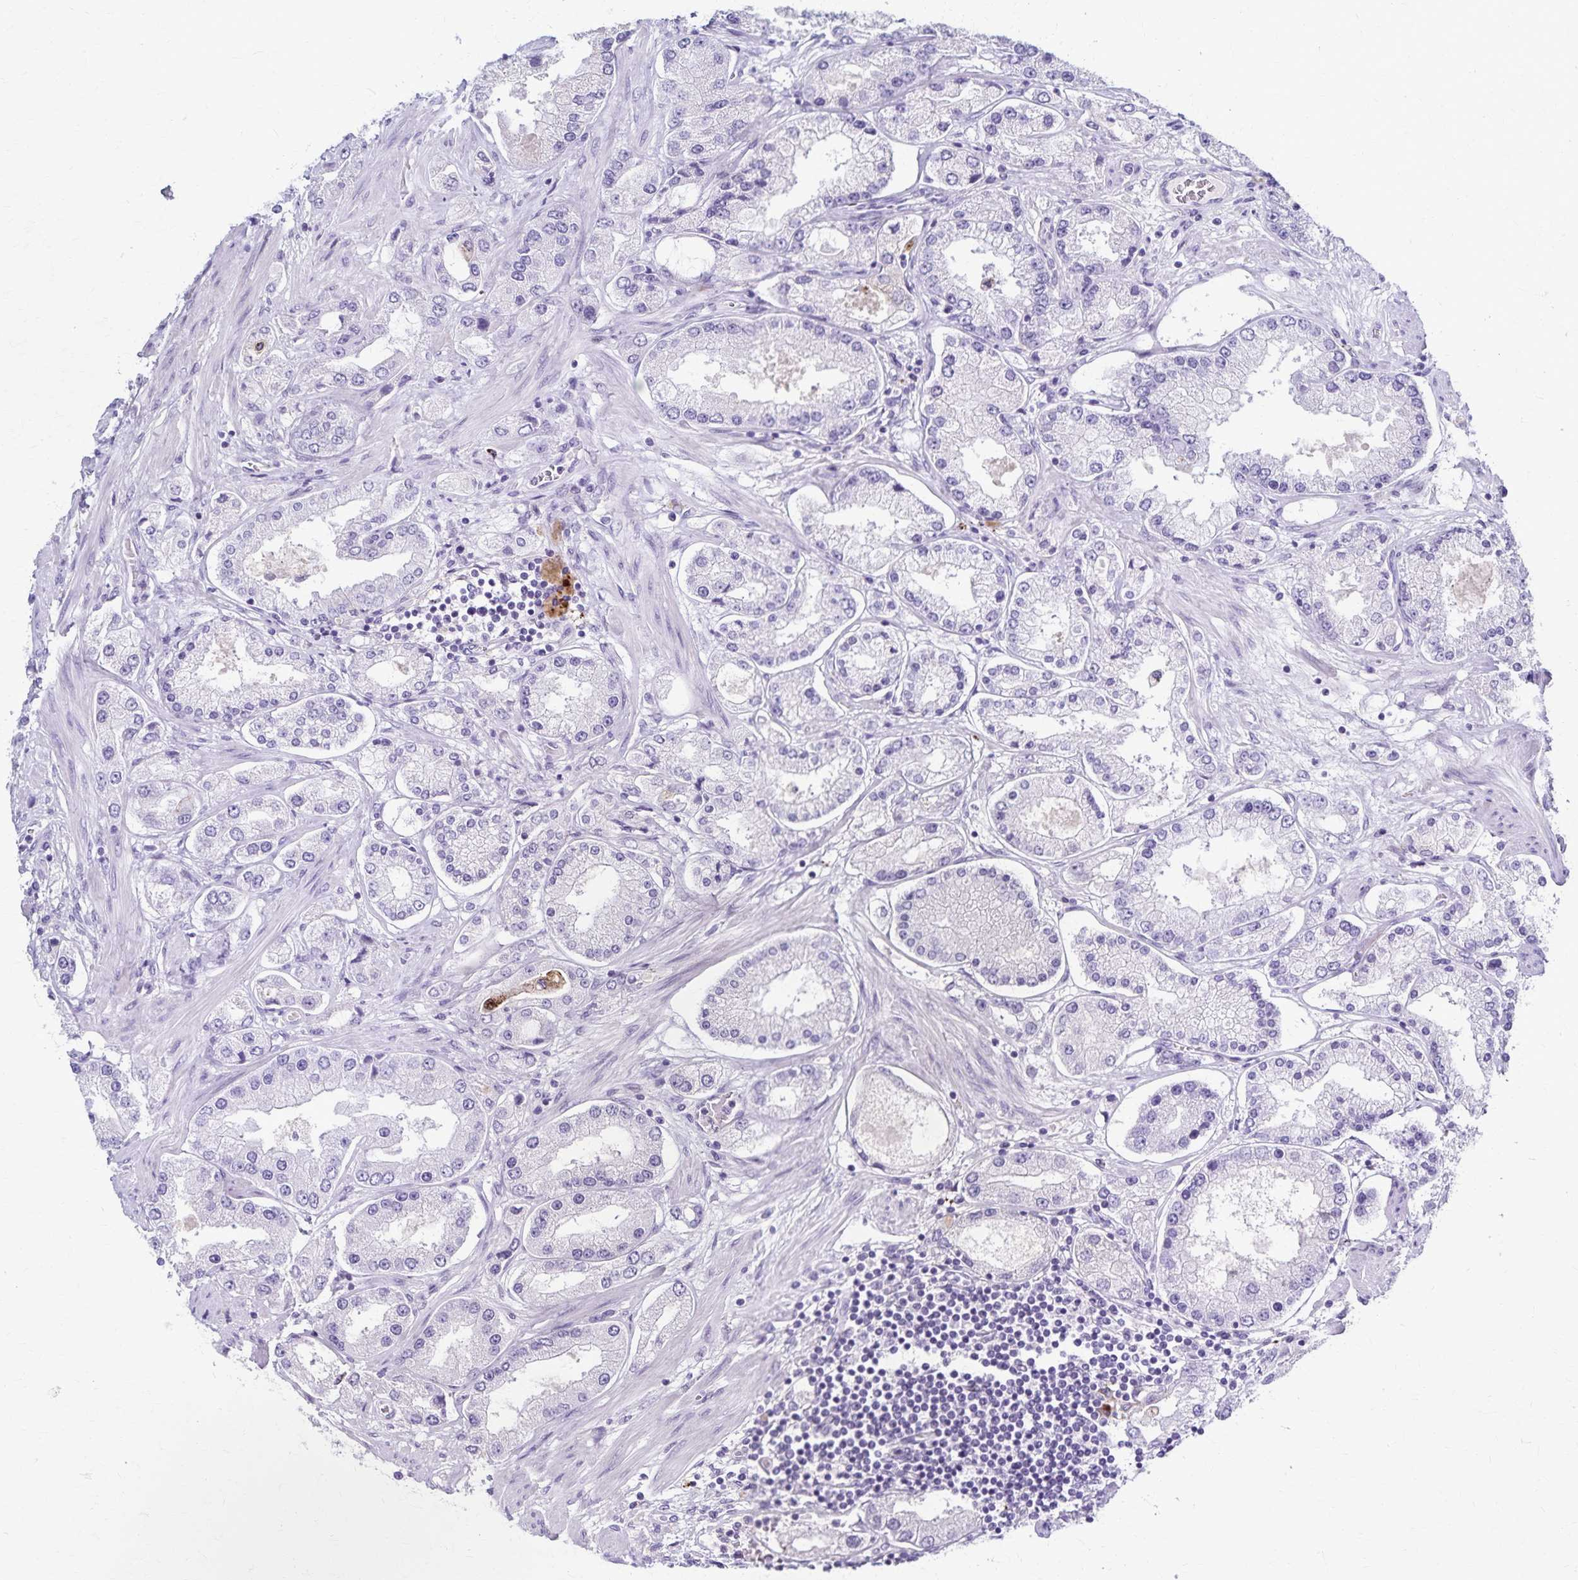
{"staining": {"intensity": "negative", "quantity": "none", "location": "none"}, "tissue": "prostate cancer", "cell_type": "Tumor cells", "image_type": "cancer", "snomed": [{"axis": "morphology", "description": "Adenocarcinoma, High grade"}, {"axis": "topography", "description": "Prostate"}], "caption": "Immunohistochemical staining of human adenocarcinoma (high-grade) (prostate) reveals no significant expression in tumor cells.", "gene": "TMEM60", "patient": {"sex": "male", "age": 69}}